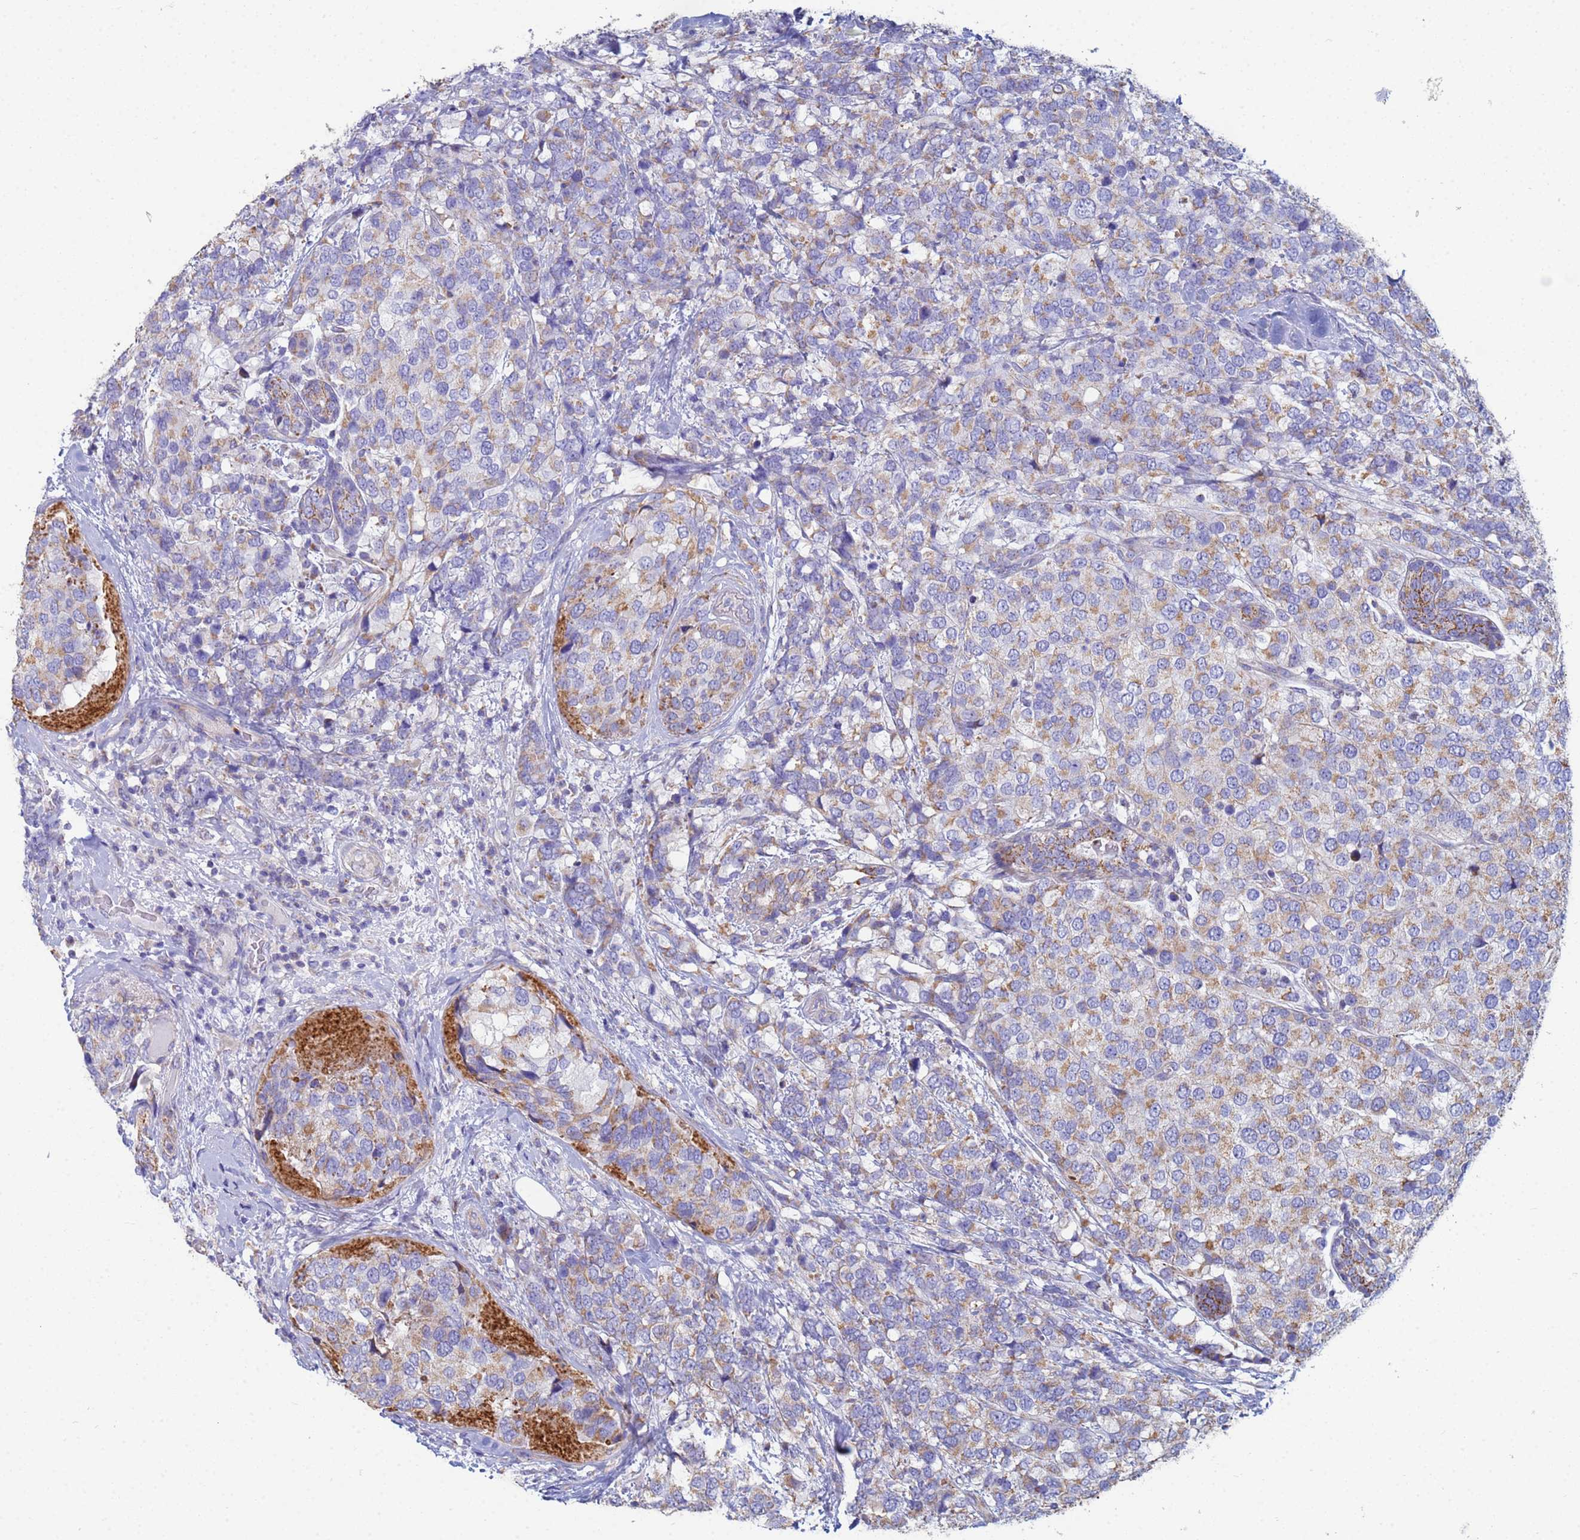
{"staining": {"intensity": "moderate", "quantity": ">75%", "location": "cytoplasmic/membranous"}, "tissue": "breast cancer", "cell_type": "Tumor cells", "image_type": "cancer", "snomed": [{"axis": "morphology", "description": "Lobular carcinoma"}, {"axis": "topography", "description": "Breast"}], "caption": "Tumor cells display moderate cytoplasmic/membranous staining in about >75% of cells in breast cancer (lobular carcinoma).", "gene": "UQCRH", "patient": {"sex": "female", "age": 59}}